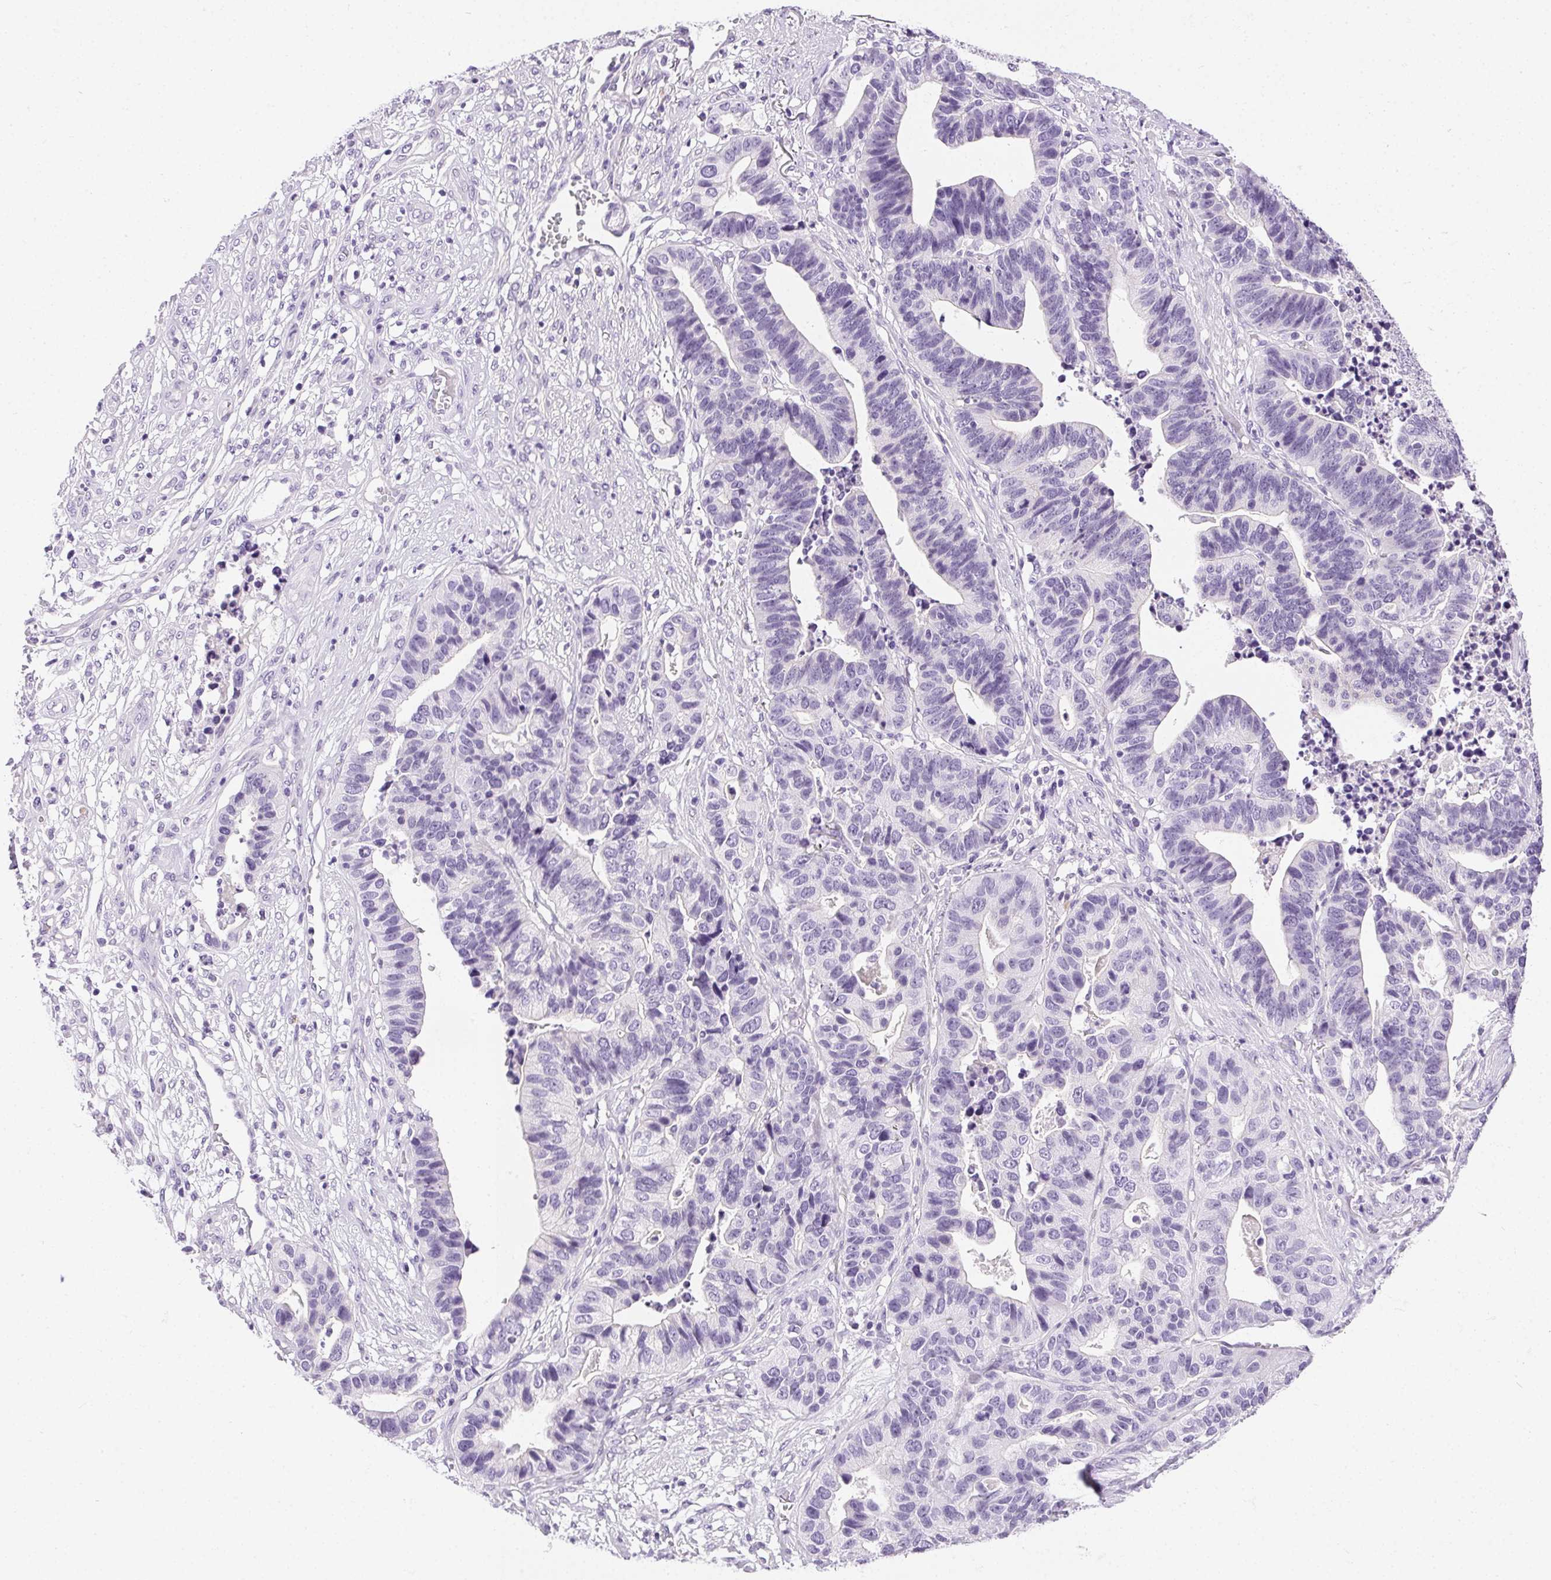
{"staining": {"intensity": "negative", "quantity": "none", "location": "none"}, "tissue": "stomach cancer", "cell_type": "Tumor cells", "image_type": "cancer", "snomed": [{"axis": "morphology", "description": "Adenocarcinoma, NOS"}, {"axis": "topography", "description": "Stomach, upper"}], "caption": "Protein analysis of stomach cancer displays no significant expression in tumor cells.", "gene": "C20orf85", "patient": {"sex": "female", "age": 67}}